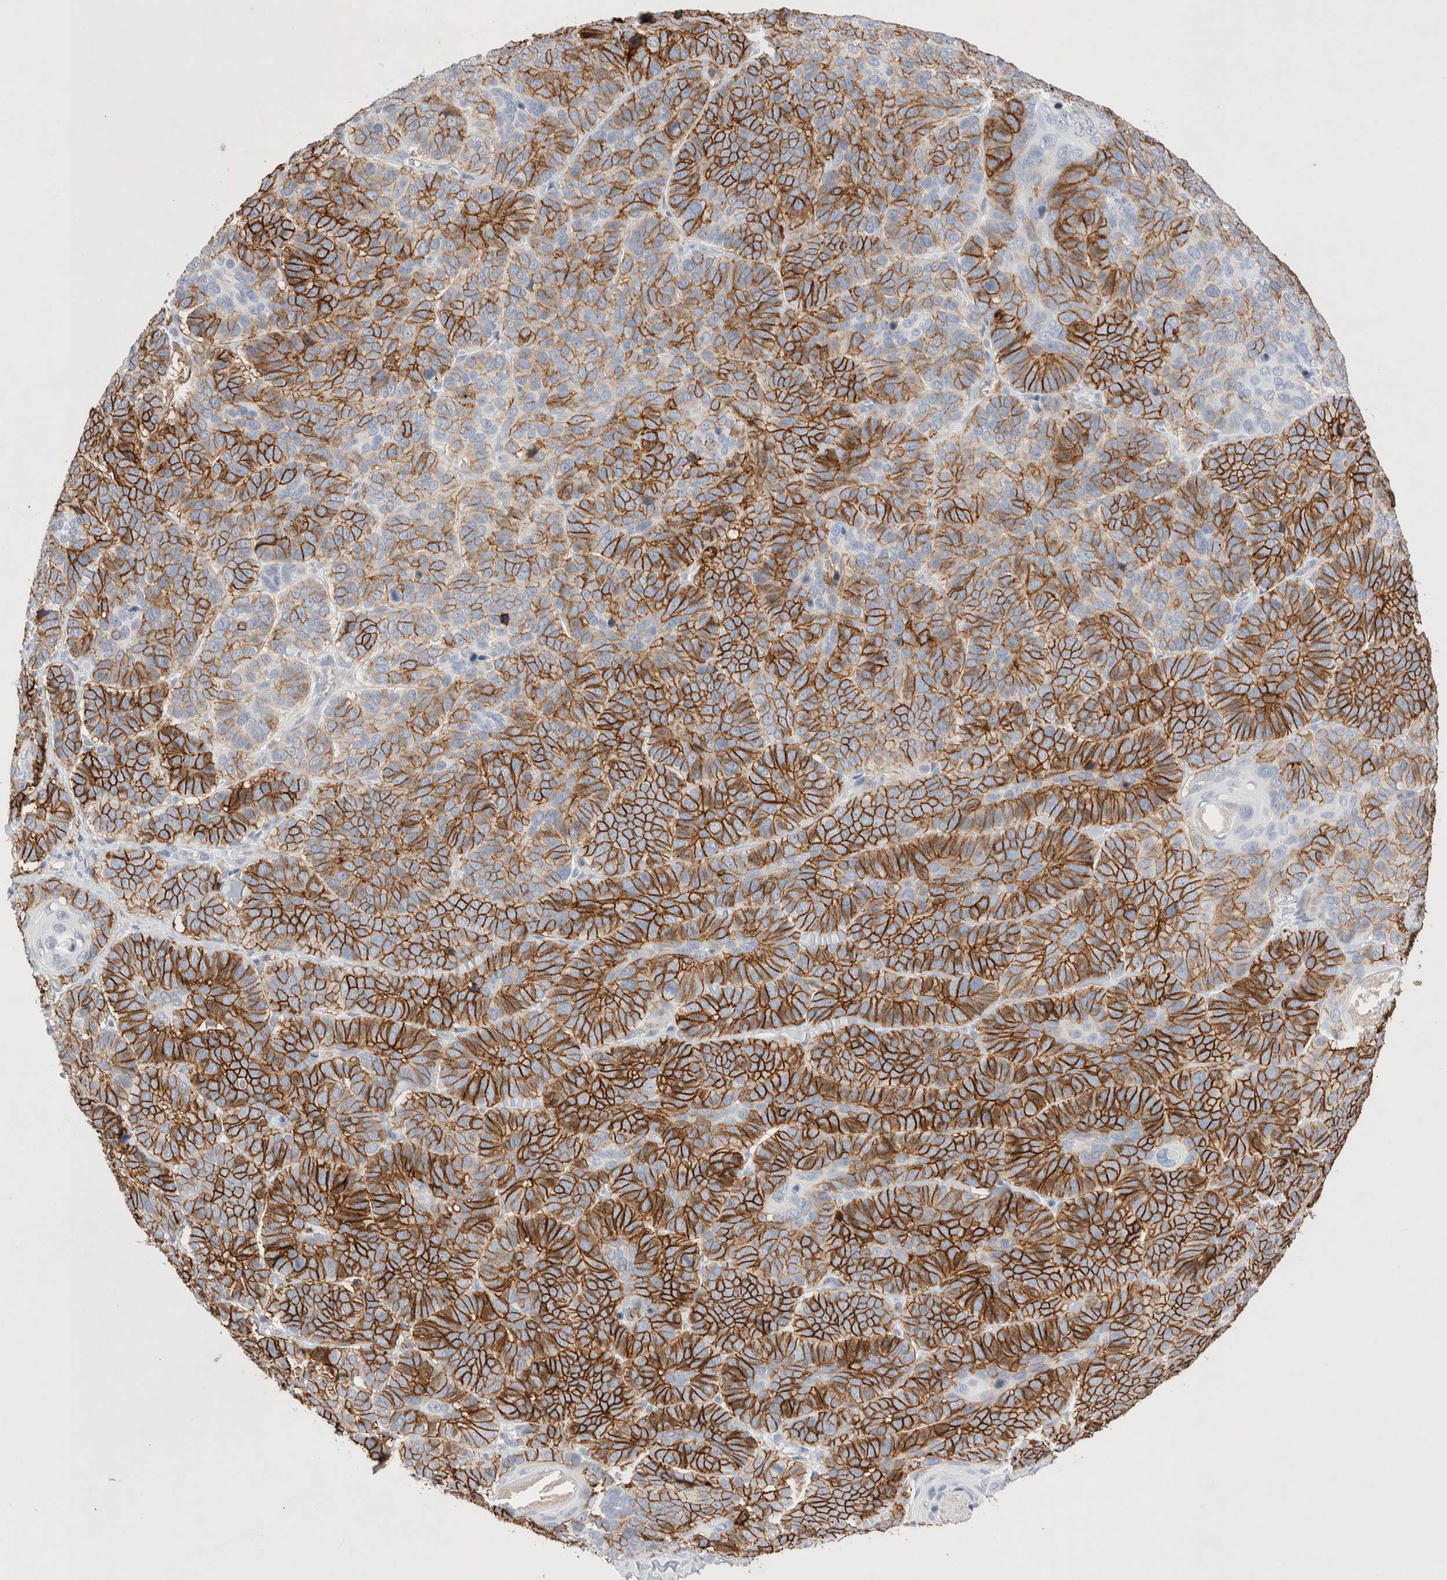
{"staining": {"intensity": "strong", "quantity": ">75%", "location": "cytoplasmic/membranous"}, "tissue": "skin cancer", "cell_type": "Tumor cells", "image_type": "cancer", "snomed": [{"axis": "morphology", "description": "Basal cell carcinoma"}, {"axis": "topography", "description": "Skin"}], "caption": "Brown immunohistochemical staining in human skin cancer (basal cell carcinoma) displays strong cytoplasmic/membranous staining in approximately >75% of tumor cells.", "gene": "EPCAM", "patient": {"sex": "male", "age": 62}}